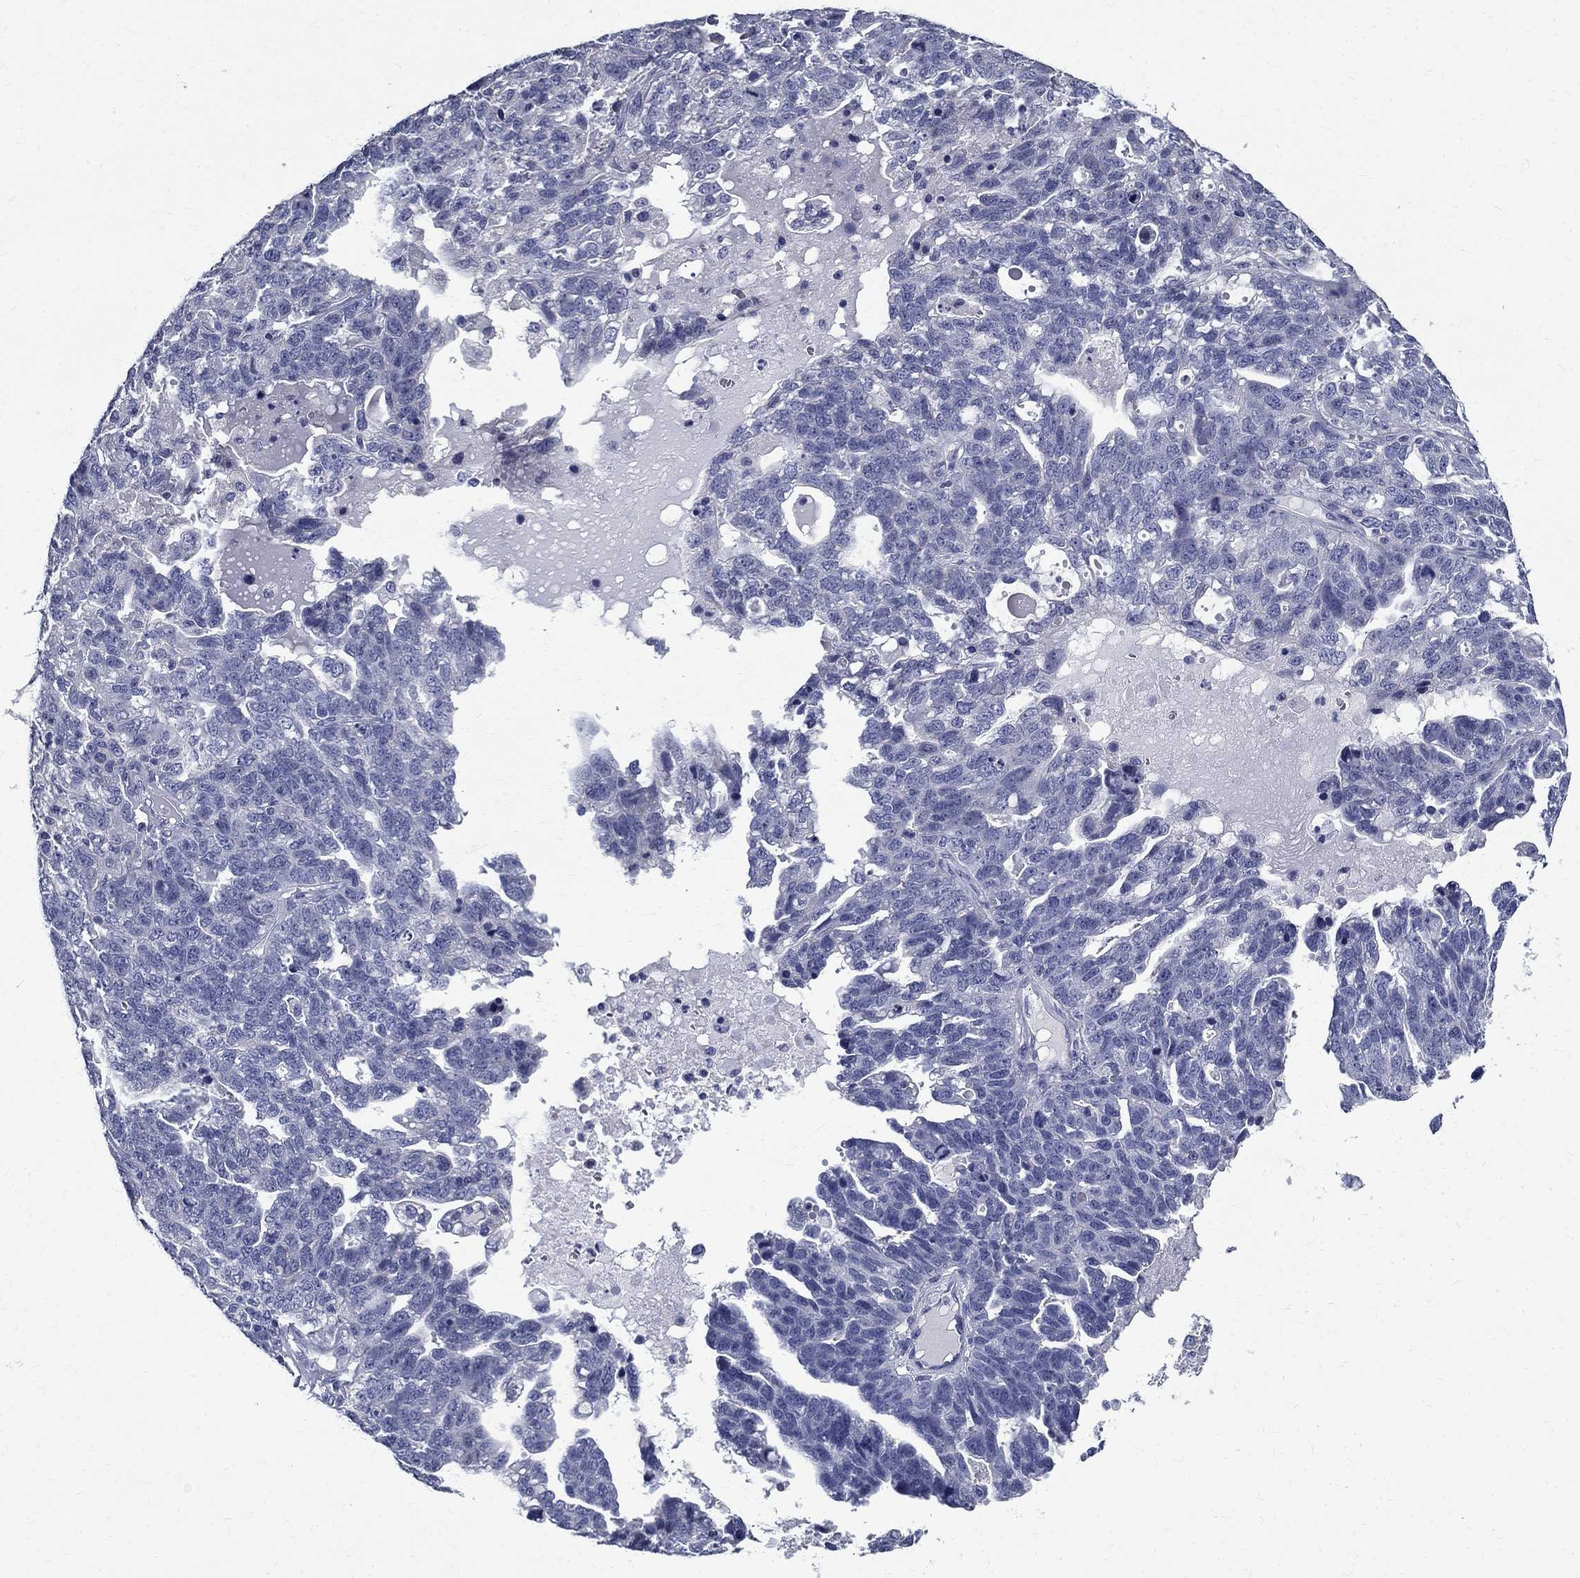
{"staining": {"intensity": "negative", "quantity": "none", "location": "none"}, "tissue": "ovarian cancer", "cell_type": "Tumor cells", "image_type": "cancer", "snomed": [{"axis": "morphology", "description": "Cystadenocarcinoma, serous, NOS"}, {"axis": "topography", "description": "Ovary"}], "caption": "Tumor cells are negative for protein expression in human ovarian serous cystadenocarcinoma.", "gene": "TGM4", "patient": {"sex": "female", "age": 71}}